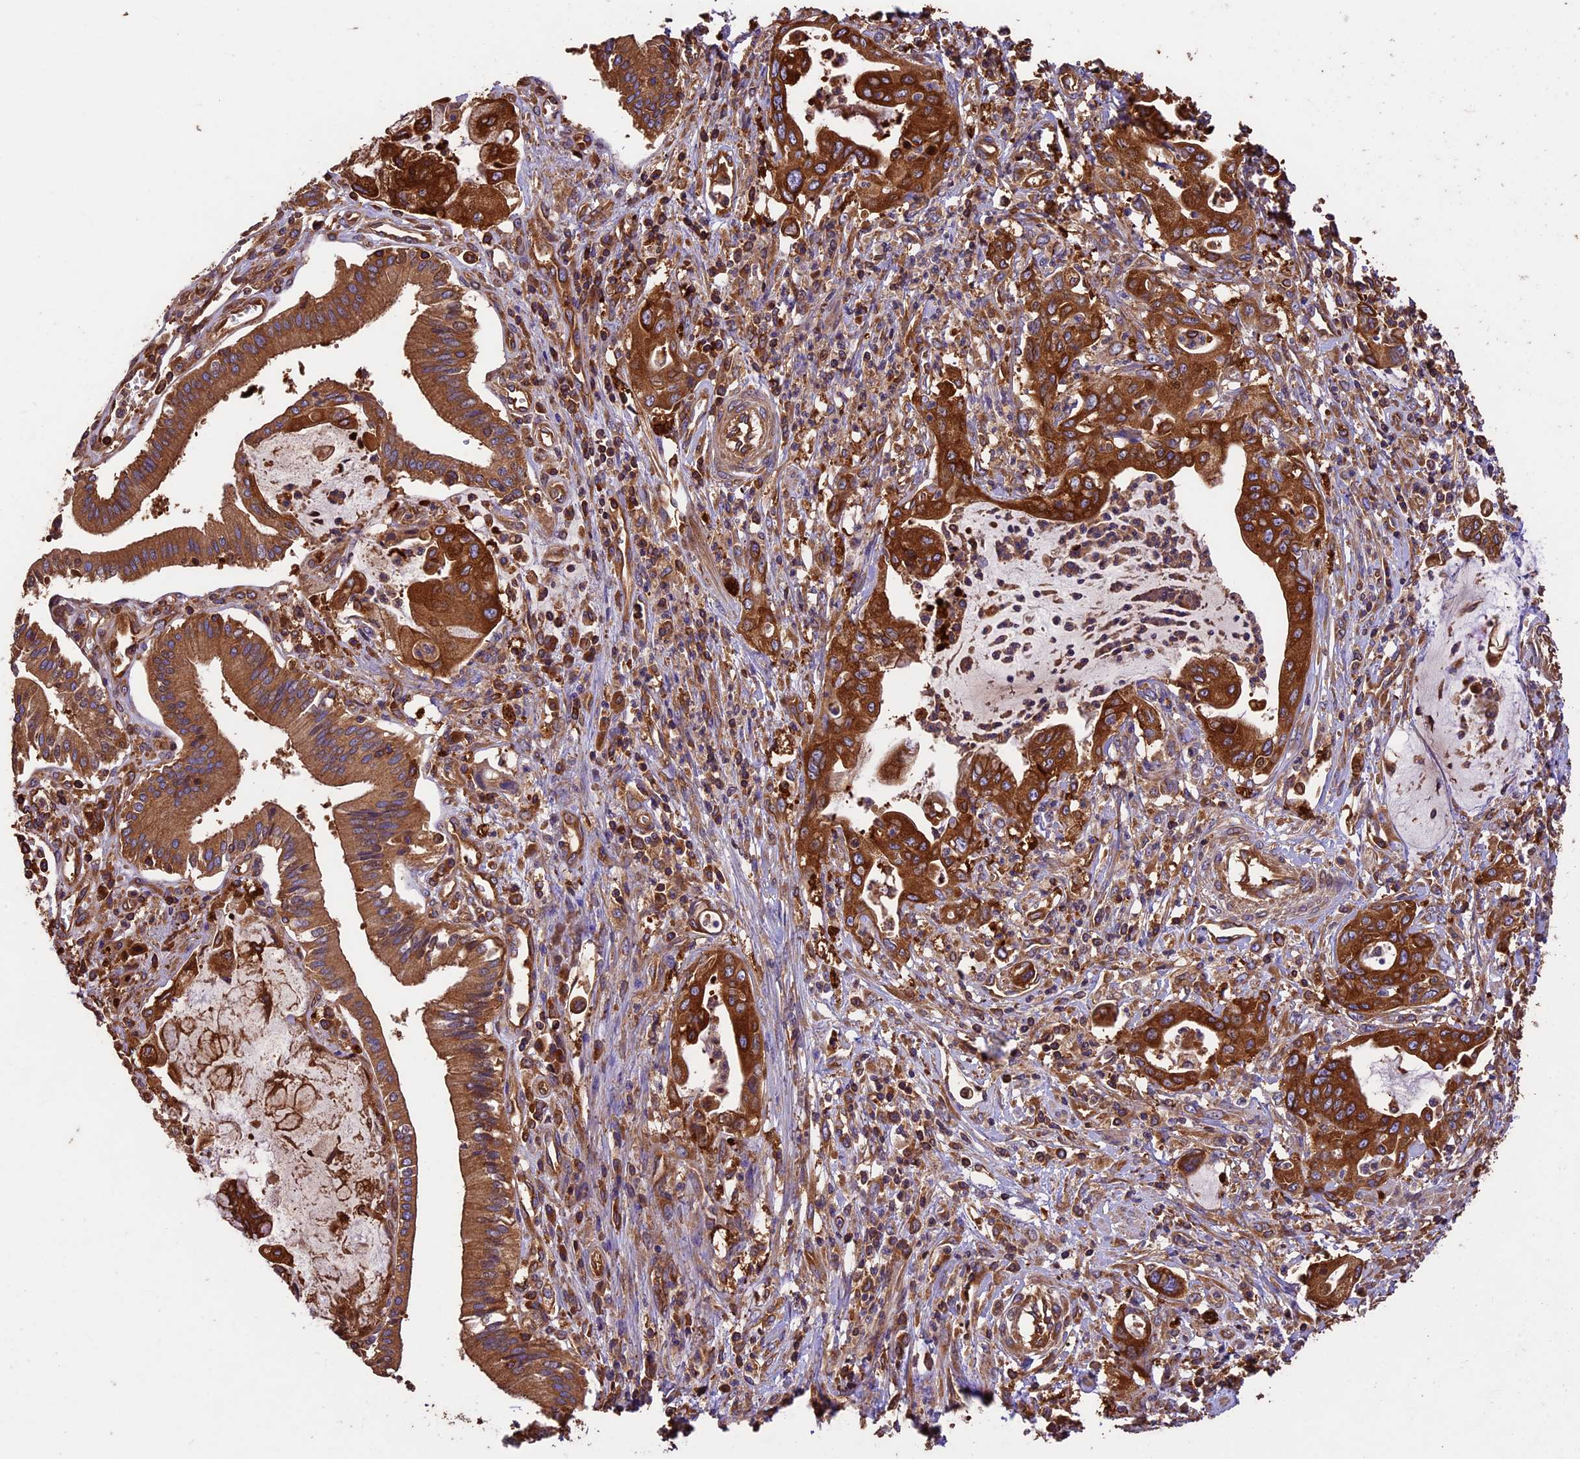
{"staining": {"intensity": "strong", "quantity": ">75%", "location": "cytoplasmic/membranous"}, "tissue": "pancreatic cancer", "cell_type": "Tumor cells", "image_type": "cancer", "snomed": [{"axis": "morphology", "description": "Adenocarcinoma, NOS"}, {"axis": "topography", "description": "Pancreas"}], "caption": "Tumor cells reveal high levels of strong cytoplasmic/membranous expression in about >75% of cells in human pancreatic cancer (adenocarcinoma).", "gene": "KARS1", "patient": {"sex": "male", "age": 46}}